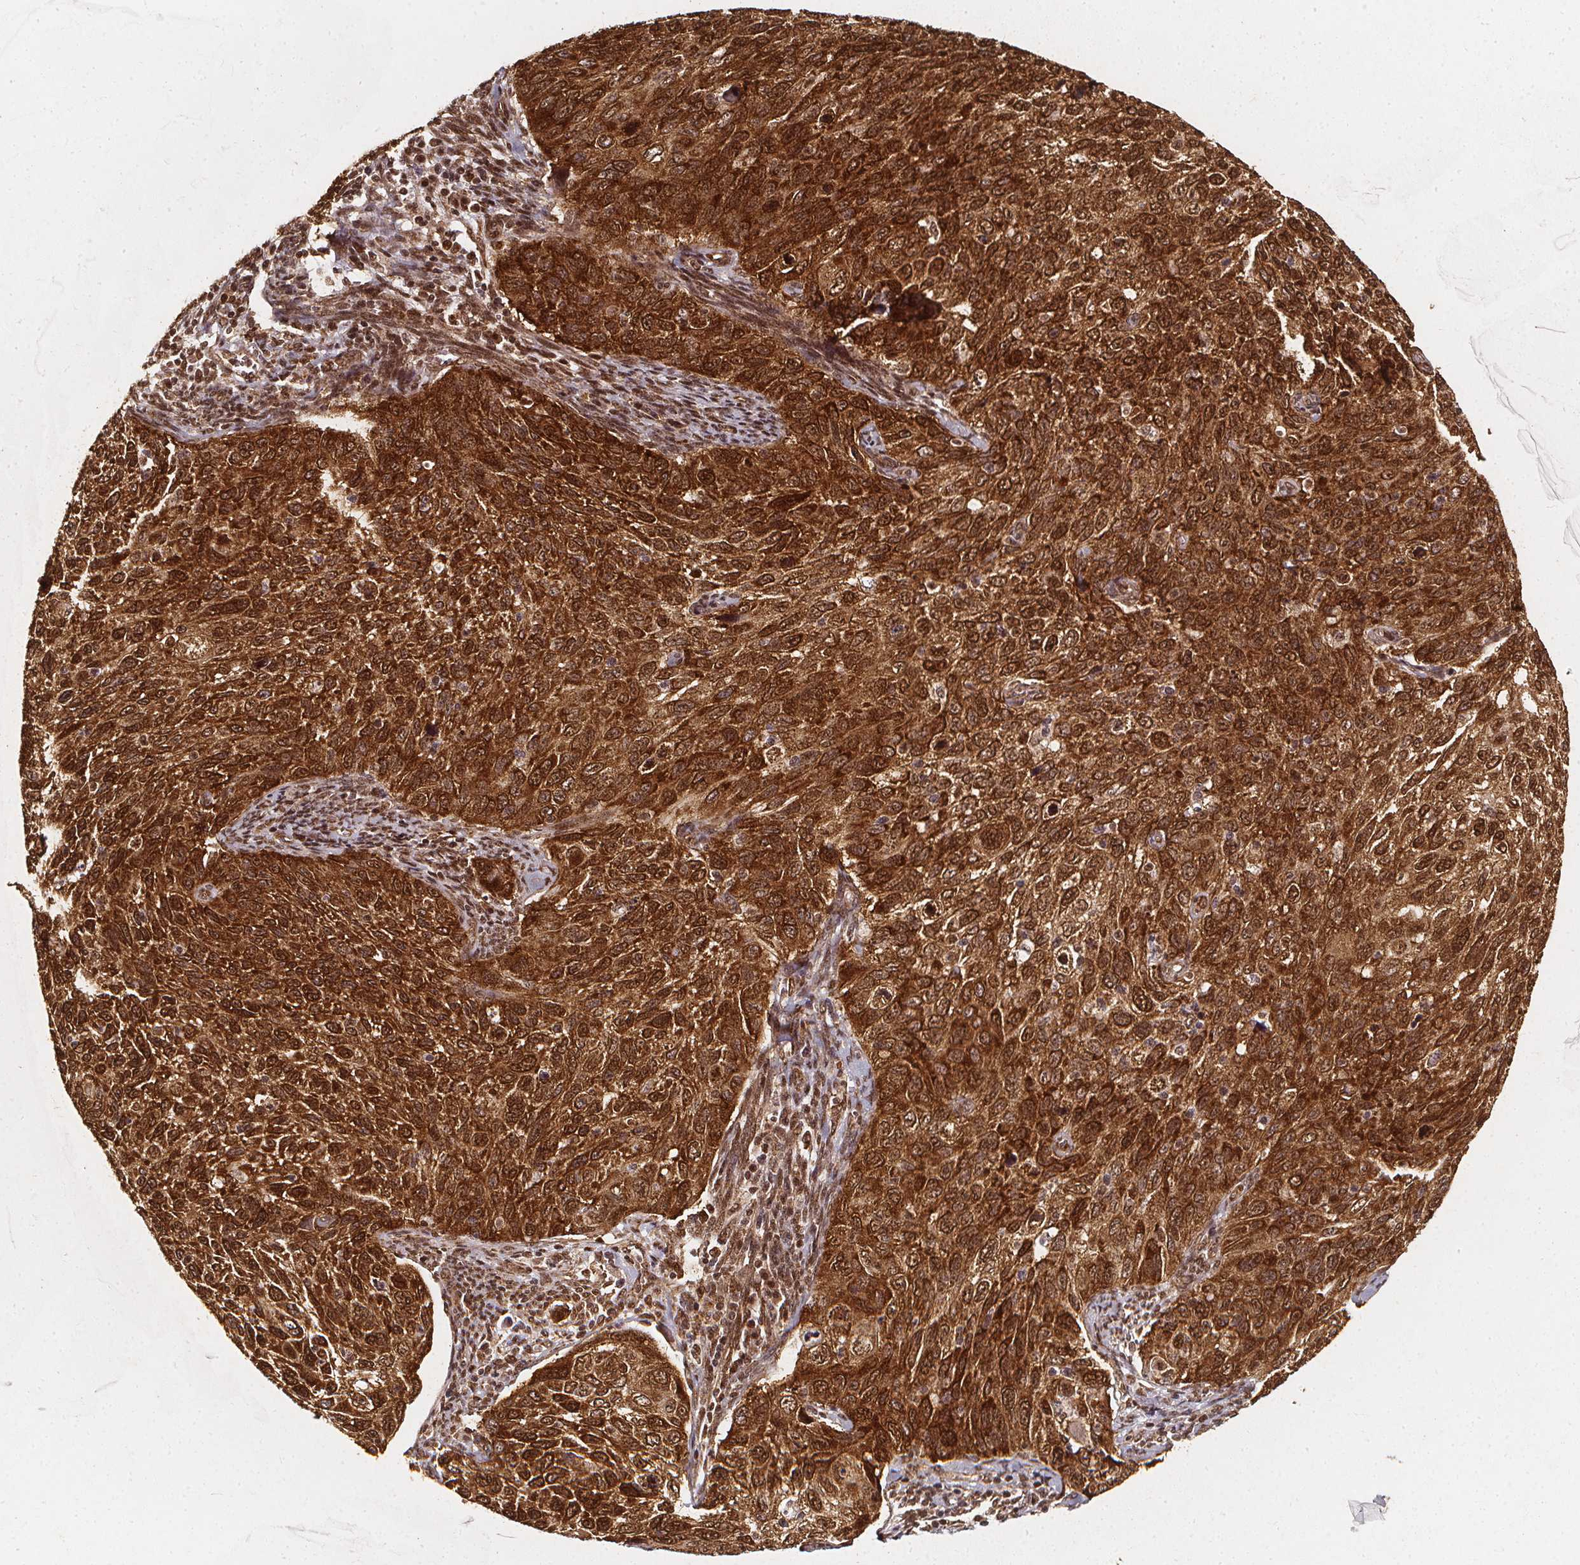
{"staining": {"intensity": "strong", "quantity": ">75%", "location": "cytoplasmic/membranous,nuclear"}, "tissue": "cervical cancer", "cell_type": "Tumor cells", "image_type": "cancer", "snomed": [{"axis": "morphology", "description": "Squamous cell carcinoma, NOS"}, {"axis": "topography", "description": "Cervix"}], "caption": "The photomicrograph demonstrates a brown stain indicating the presence of a protein in the cytoplasmic/membranous and nuclear of tumor cells in cervical cancer (squamous cell carcinoma).", "gene": "SMN1", "patient": {"sex": "female", "age": 70}}